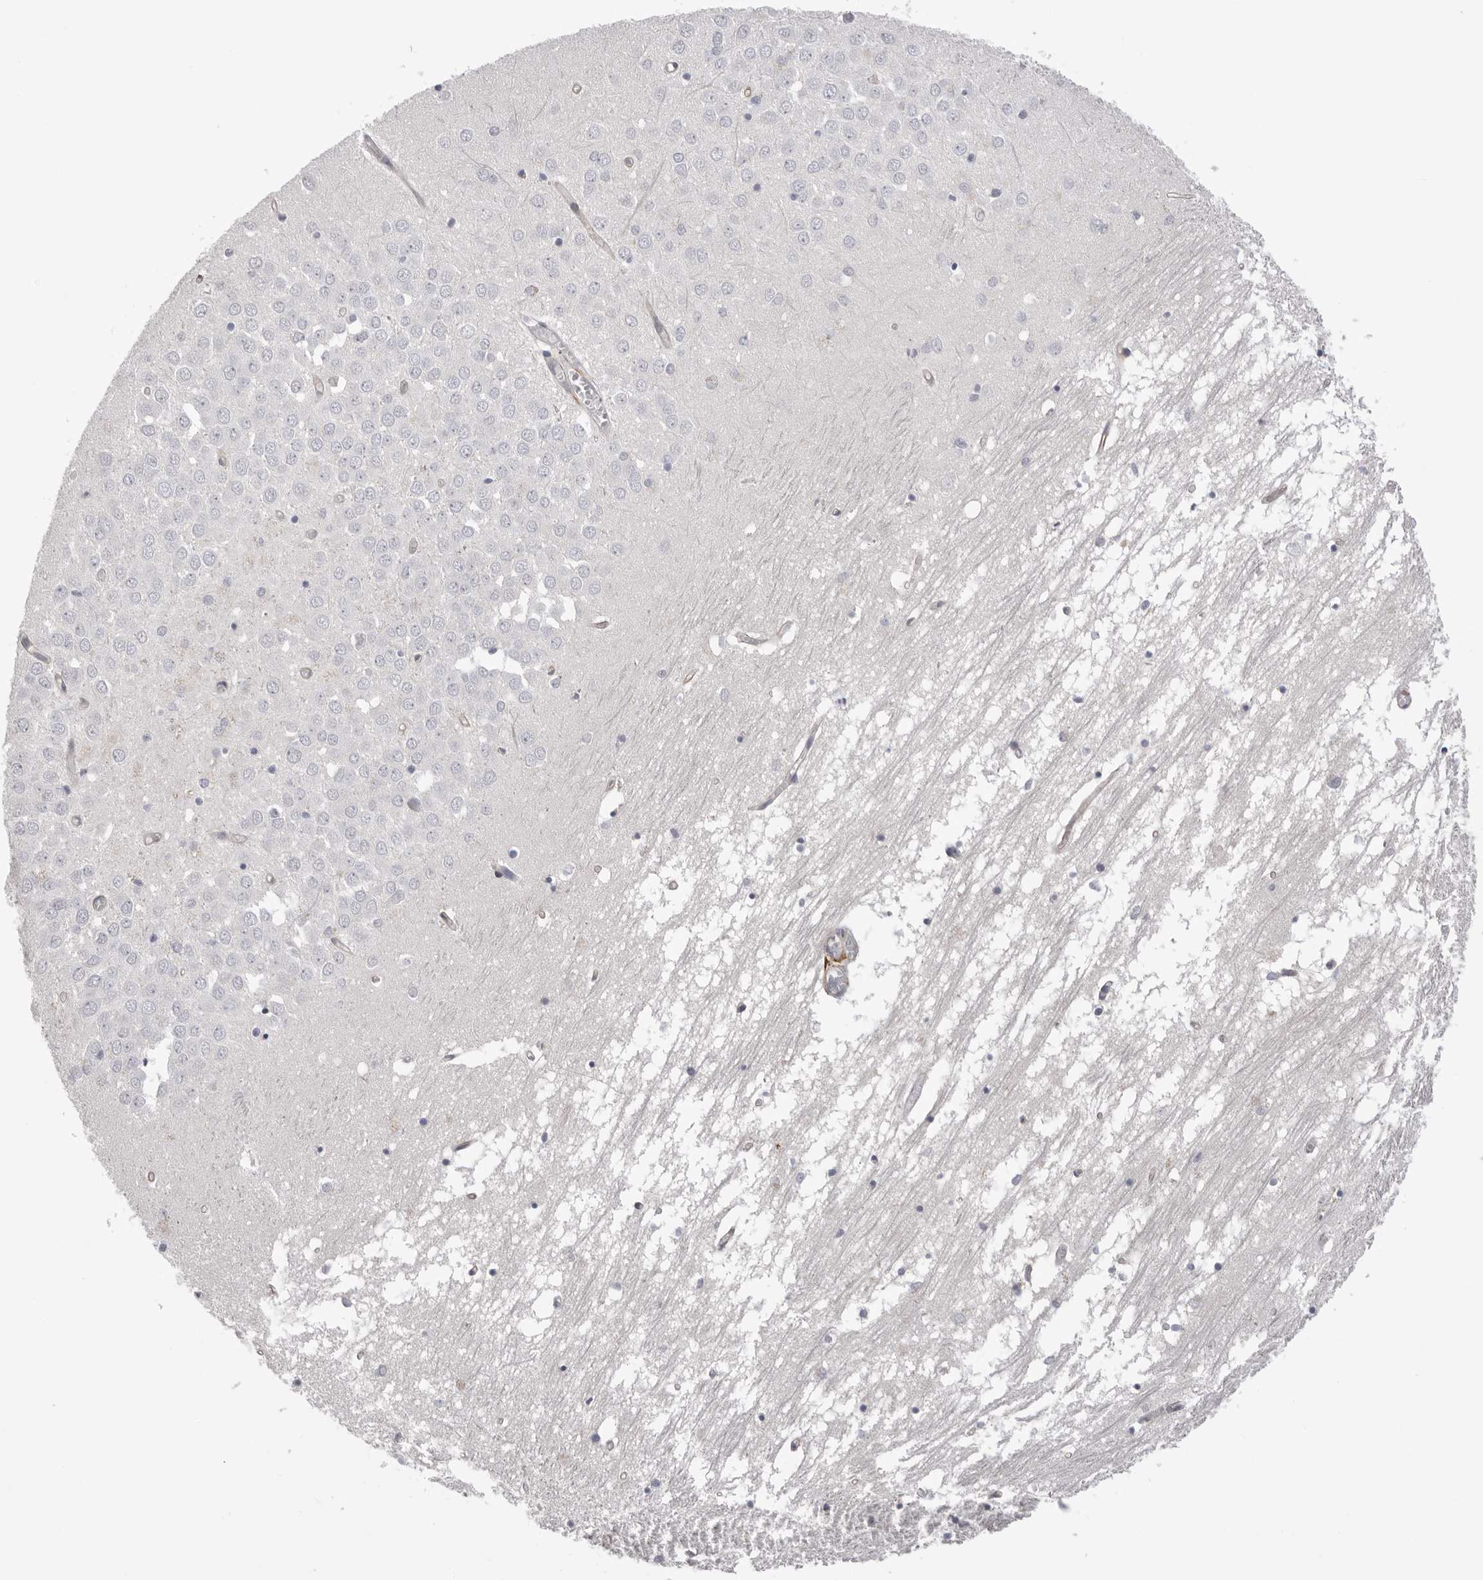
{"staining": {"intensity": "negative", "quantity": "none", "location": "none"}, "tissue": "hippocampus", "cell_type": "Glial cells", "image_type": "normal", "snomed": [{"axis": "morphology", "description": "Normal tissue, NOS"}, {"axis": "topography", "description": "Hippocampus"}], "caption": "Immunohistochemical staining of normal hippocampus demonstrates no significant staining in glial cells. Nuclei are stained in blue.", "gene": "AKAP12", "patient": {"sex": "male", "age": 70}}